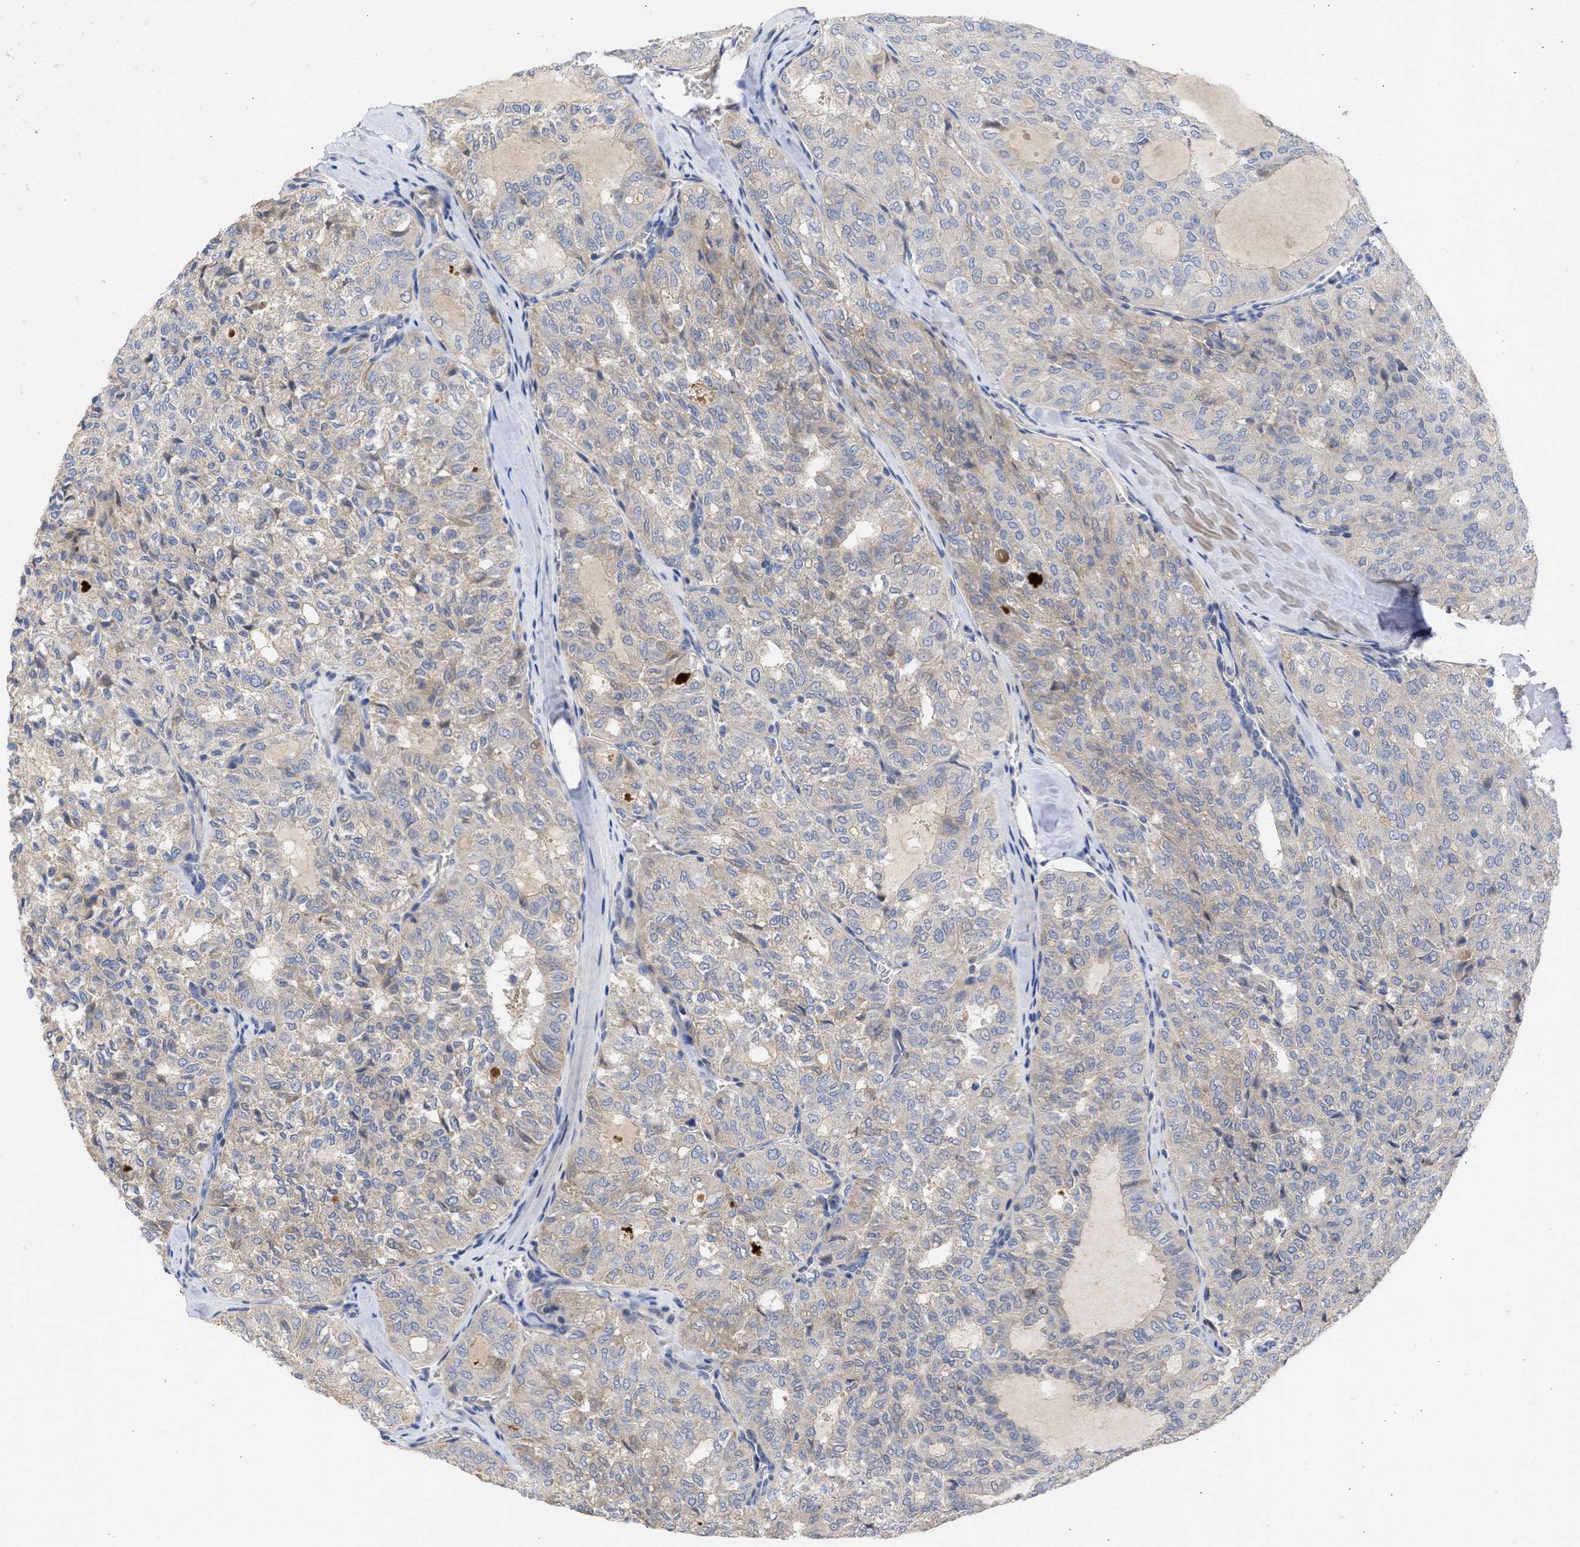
{"staining": {"intensity": "negative", "quantity": "none", "location": "none"}, "tissue": "thyroid cancer", "cell_type": "Tumor cells", "image_type": "cancer", "snomed": [{"axis": "morphology", "description": "Follicular adenoma carcinoma, NOS"}, {"axis": "topography", "description": "Thyroid gland"}], "caption": "A micrograph of human thyroid cancer (follicular adenoma carcinoma) is negative for staining in tumor cells.", "gene": "ARHGEF4", "patient": {"sex": "male", "age": 75}}